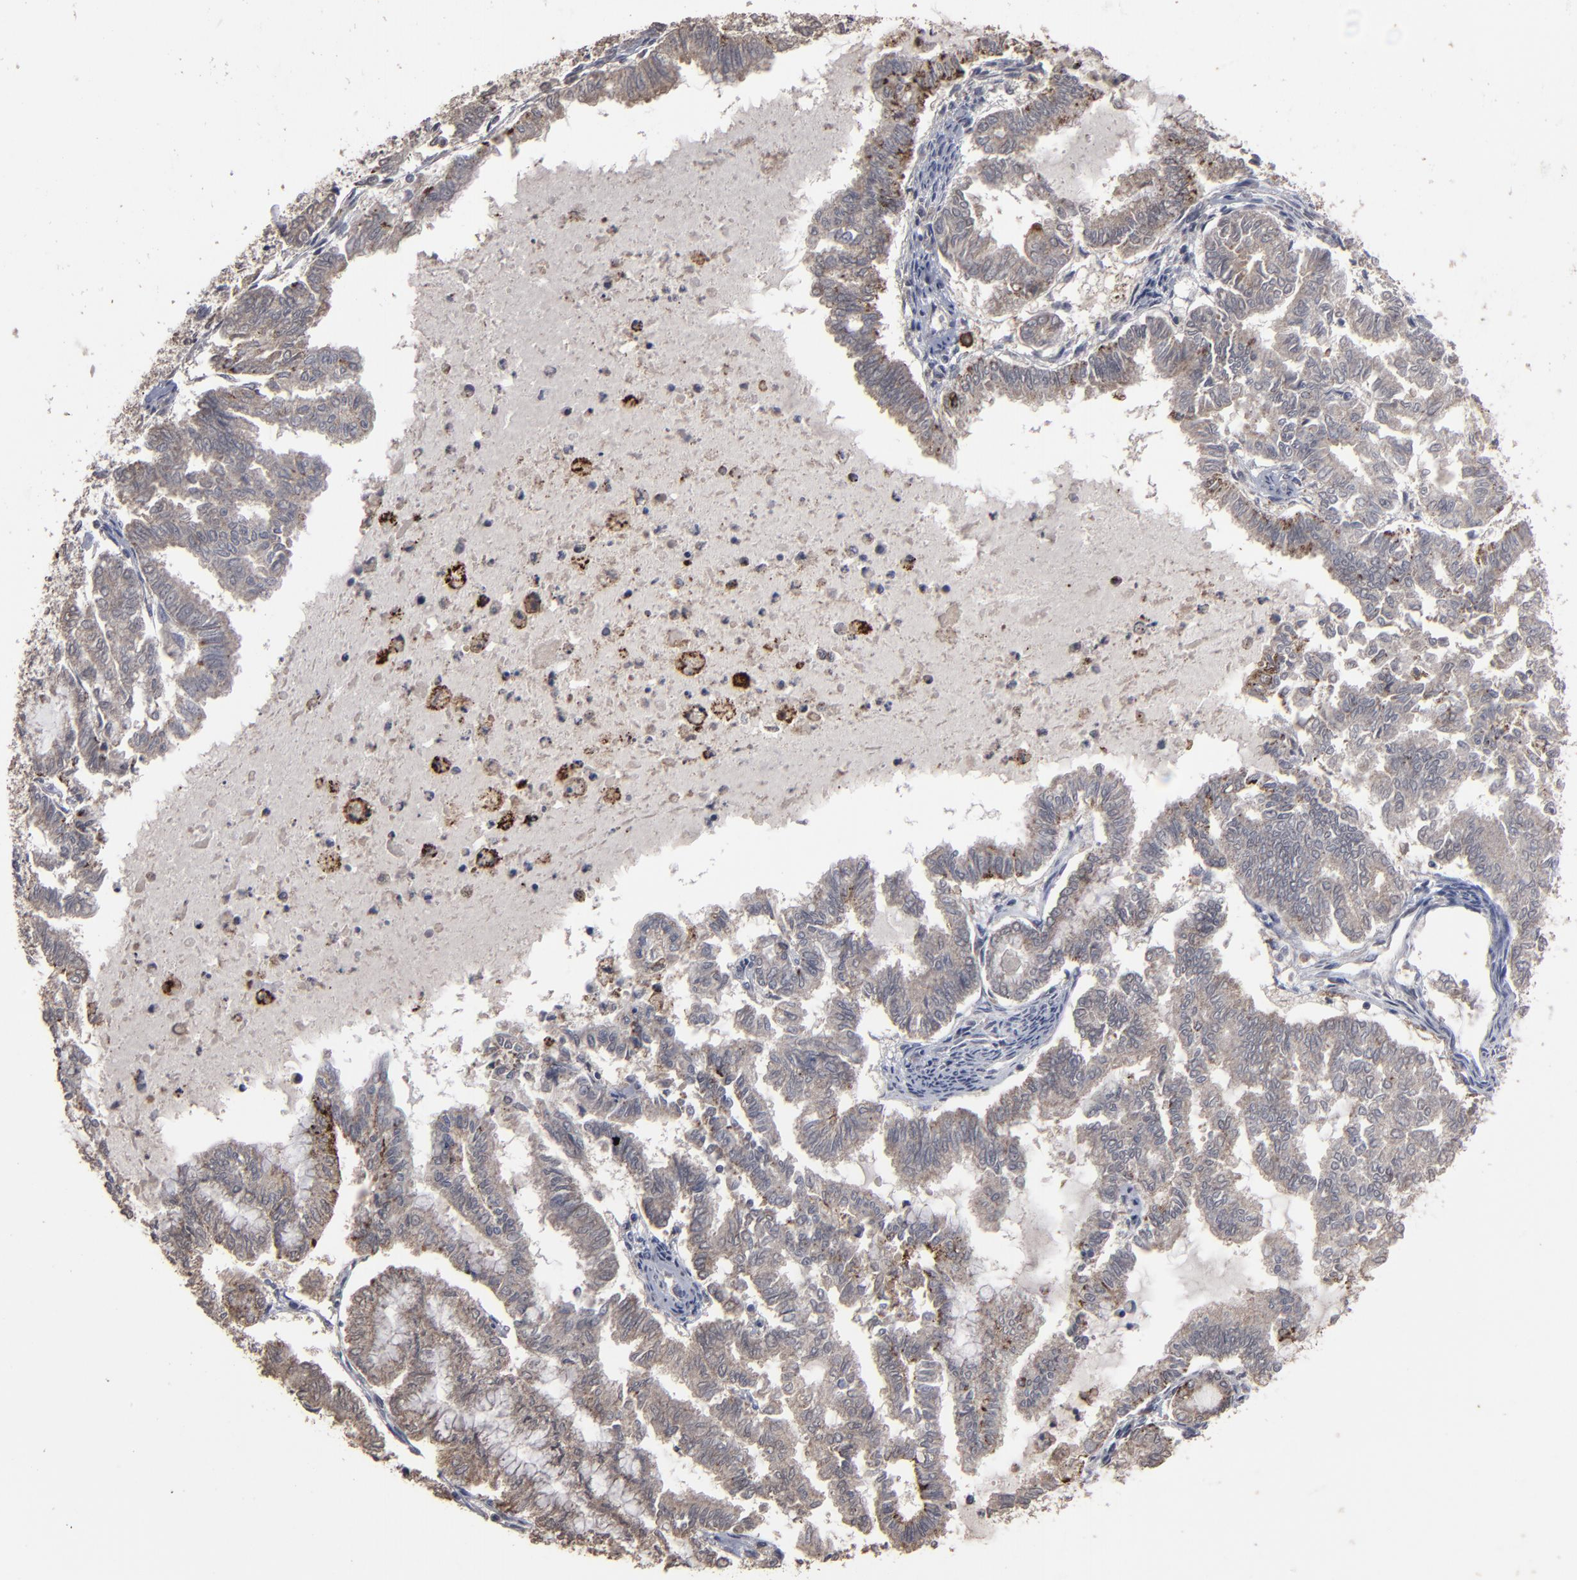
{"staining": {"intensity": "weak", "quantity": ">75%", "location": "cytoplasmic/membranous"}, "tissue": "endometrial cancer", "cell_type": "Tumor cells", "image_type": "cancer", "snomed": [{"axis": "morphology", "description": "Adenocarcinoma, NOS"}, {"axis": "topography", "description": "Endometrium"}], "caption": "Protein positivity by immunohistochemistry (IHC) demonstrates weak cytoplasmic/membranous staining in approximately >75% of tumor cells in endometrial adenocarcinoma.", "gene": "SLC22A17", "patient": {"sex": "female", "age": 79}}